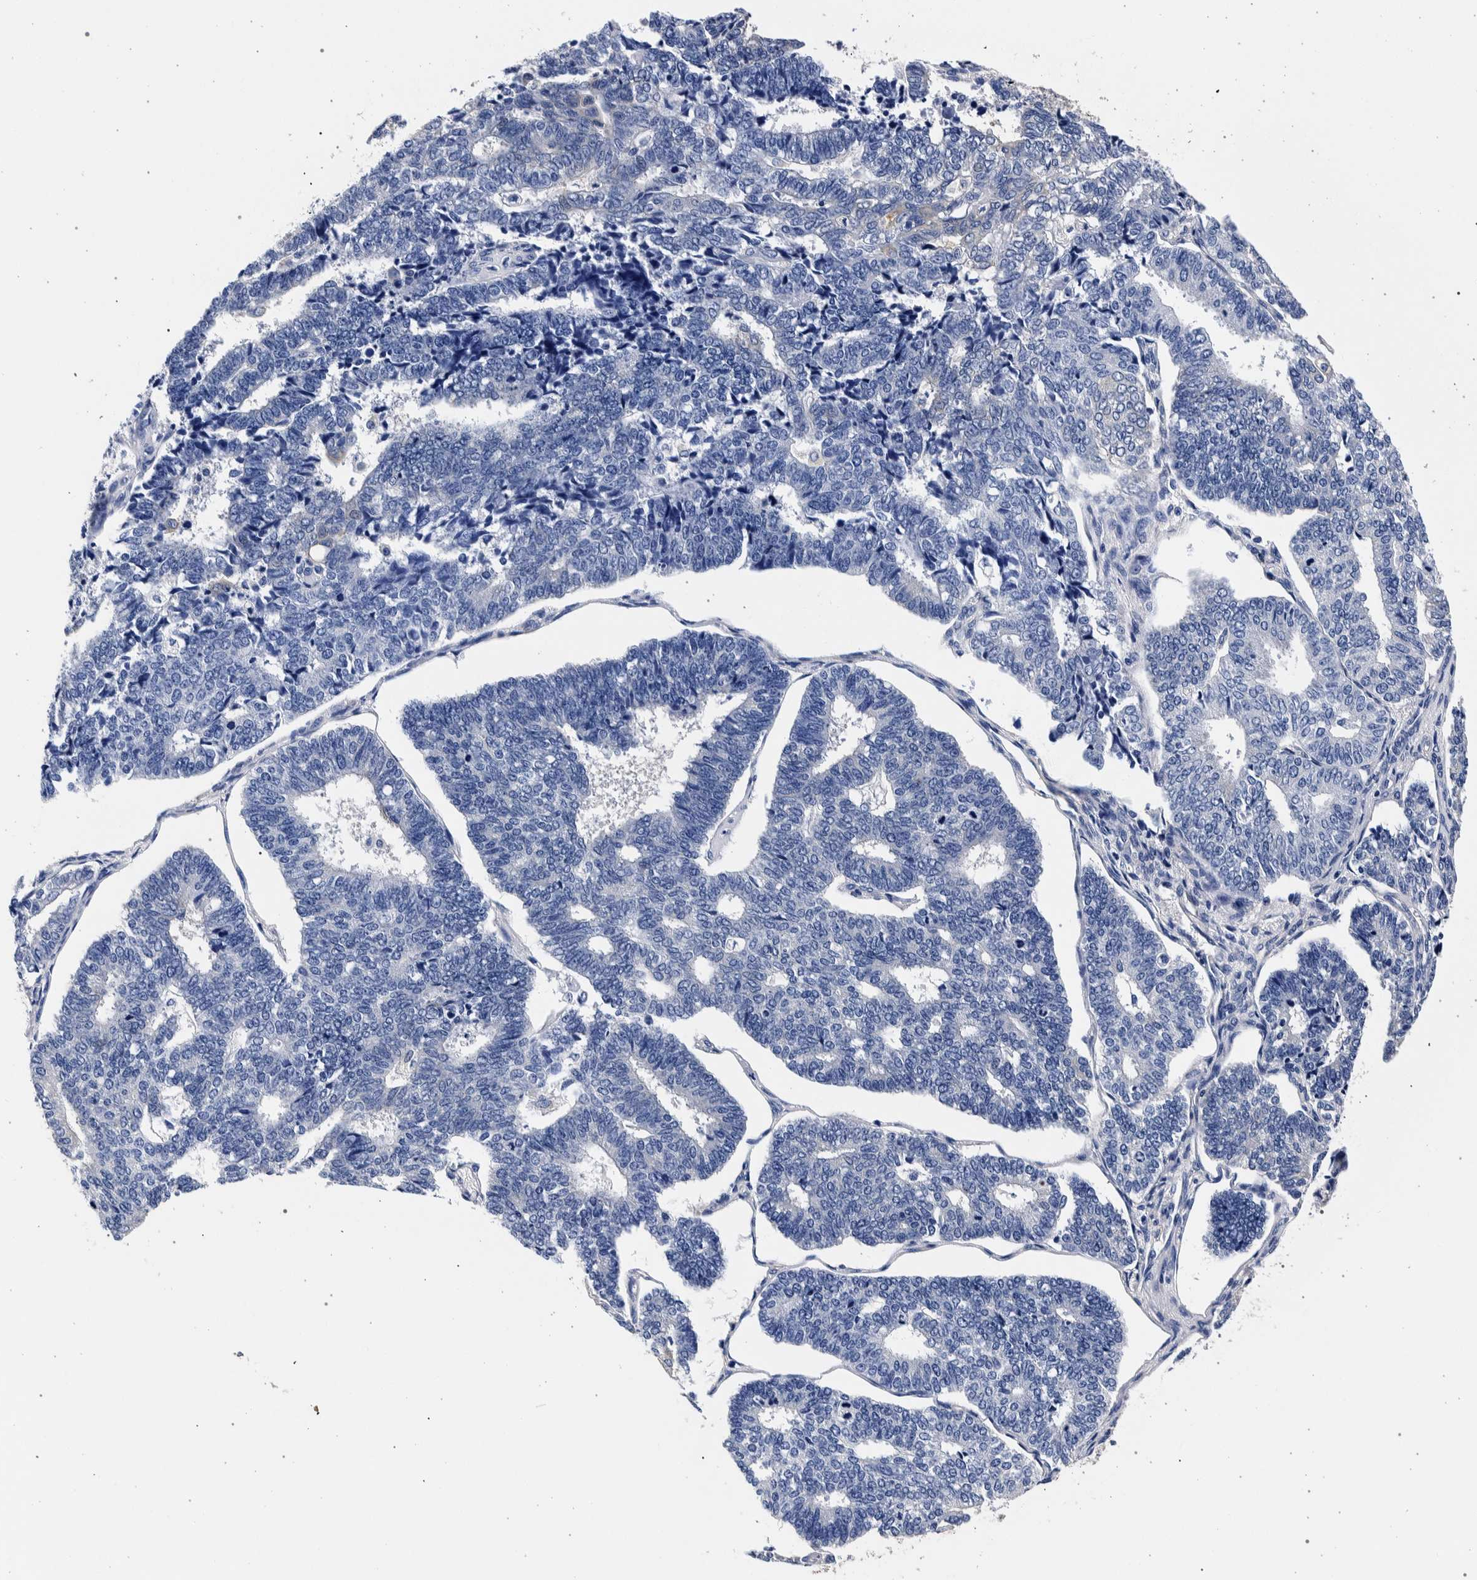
{"staining": {"intensity": "negative", "quantity": "none", "location": "none"}, "tissue": "endometrial cancer", "cell_type": "Tumor cells", "image_type": "cancer", "snomed": [{"axis": "morphology", "description": "Adenocarcinoma, NOS"}, {"axis": "topography", "description": "Endometrium"}], "caption": "The immunohistochemistry micrograph has no significant positivity in tumor cells of adenocarcinoma (endometrial) tissue.", "gene": "NIBAN2", "patient": {"sex": "female", "age": 70}}